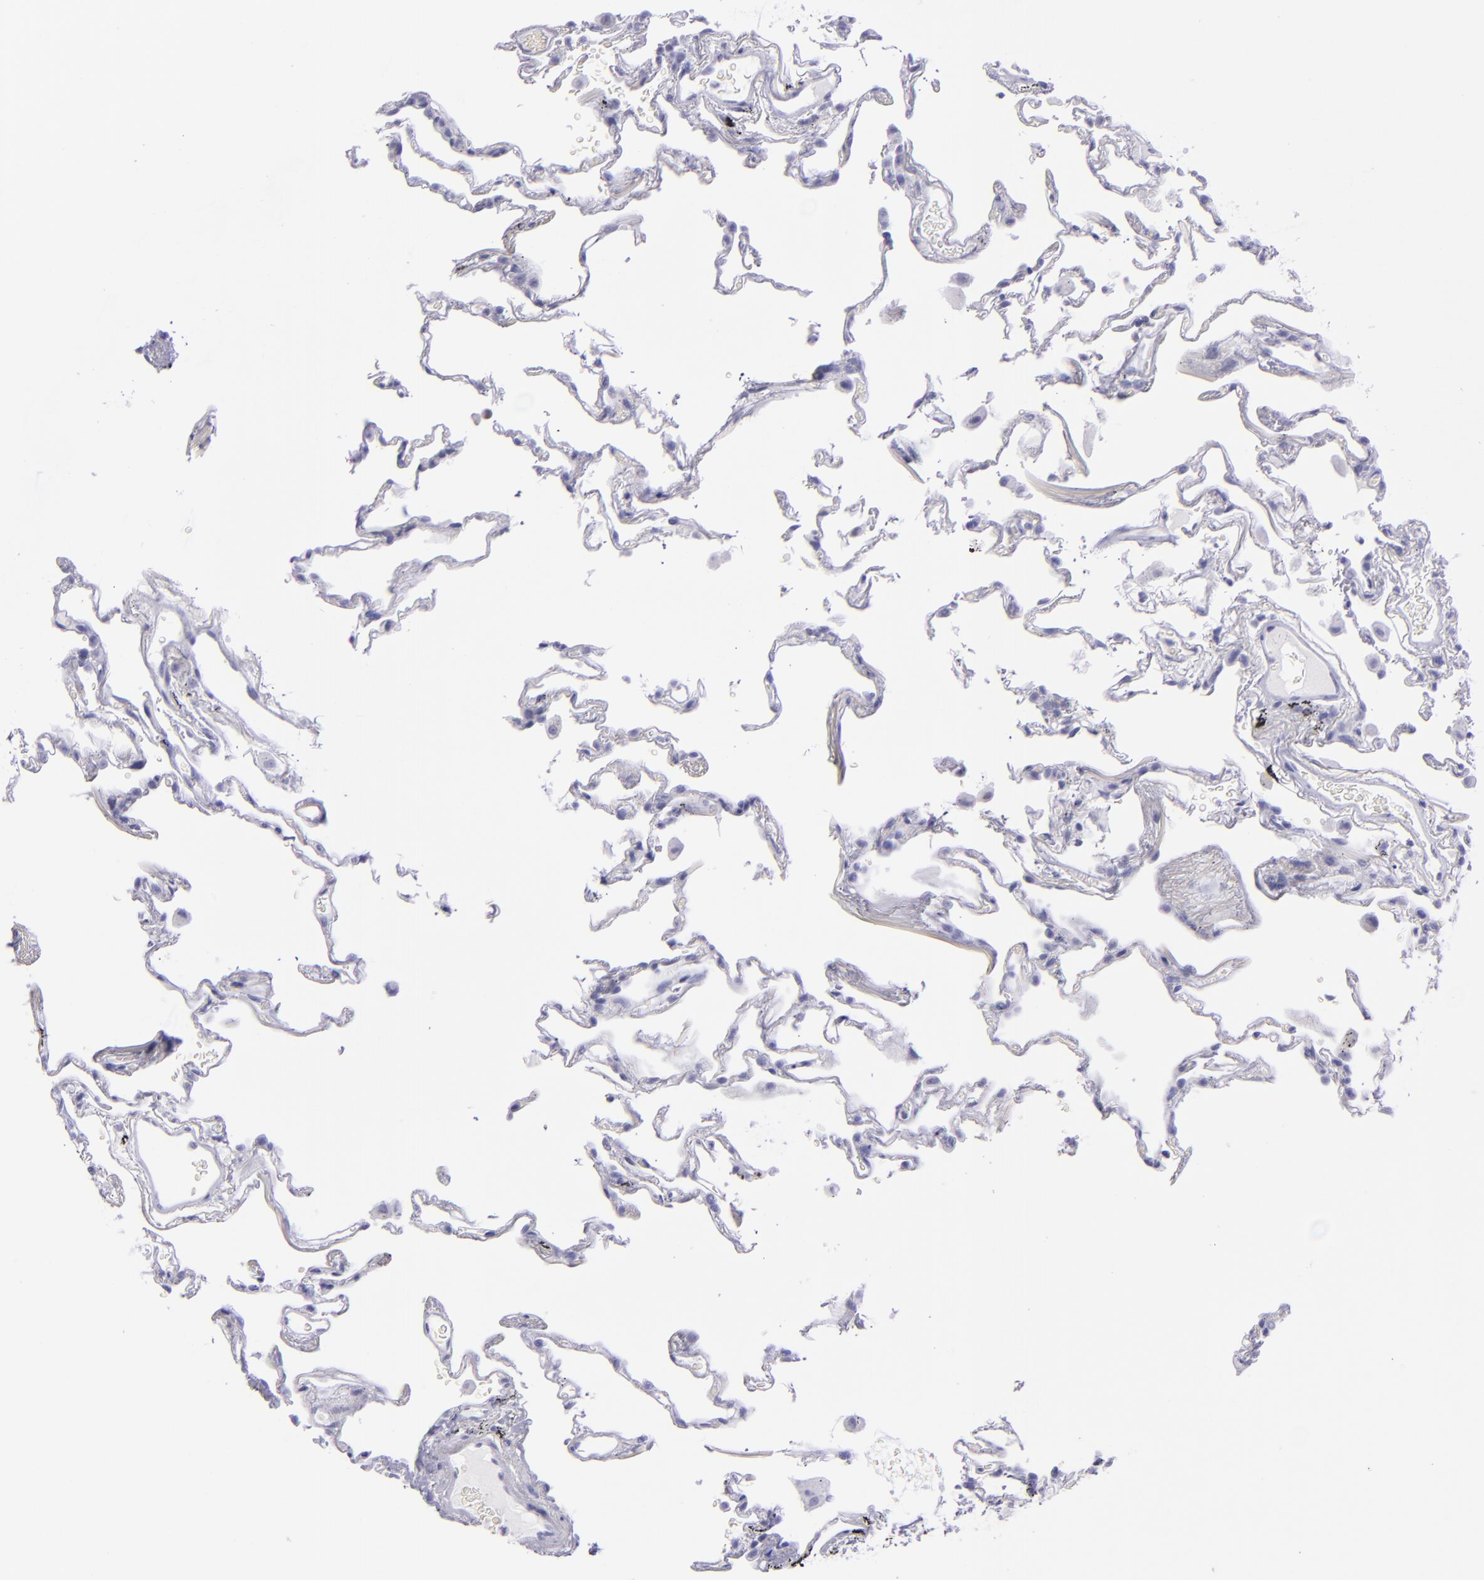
{"staining": {"intensity": "strong", "quantity": "<25%", "location": "nuclear"}, "tissue": "lung", "cell_type": "Alveolar cells", "image_type": "normal", "snomed": [{"axis": "morphology", "description": "Normal tissue, NOS"}, {"axis": "morphology", "description": "Inflammation, NOS"}, {"axis": "topography", "description": "Lung"}], "caption": "Strong nuclear protein expression is seen in about <25% of alveolar cells in lung.", "gene": "TOP2A", "patient": {"sex": "male", "age": 69}}